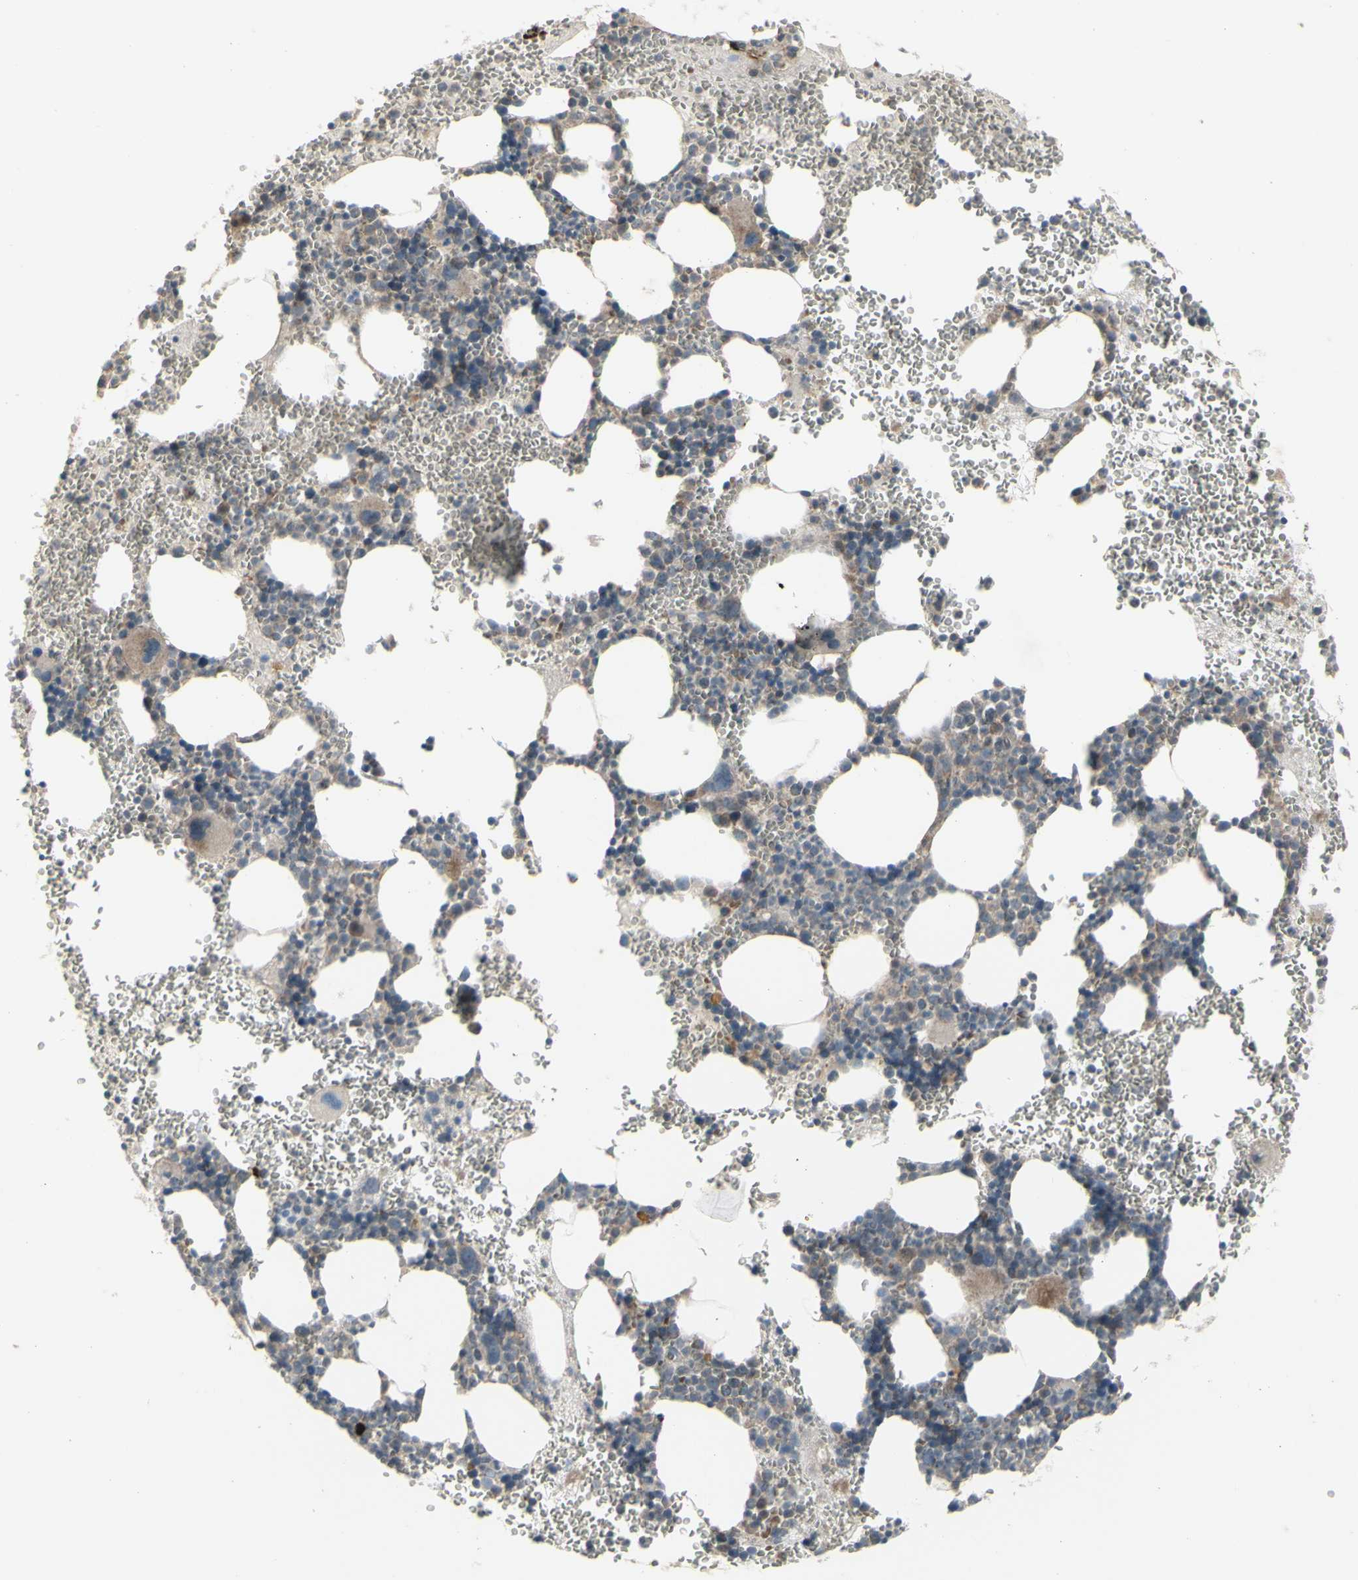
{"staining": {"intensity": "weak", "quantity": ">75%", "location": "cytoplasmic/membranous"}, "tissue": "bone marrow", "cell_type": "Hematopoietic cells", "image_type": "normal", "snomed": [{"axis": "morphology", "description": "Normal tissue, NOS"}, {"axis": "morphology", "description": "Inflammation, NOS"}, {"axis": "topography", "description": "Bone marrow"}], "caption": "Normal bone marrow demonstrates weak cytoplasmic/membranous staining in about >75% of hematopoietic cells.", "gene": "GRAMD1B", "patient": {"sex": "female", "age": 76}}